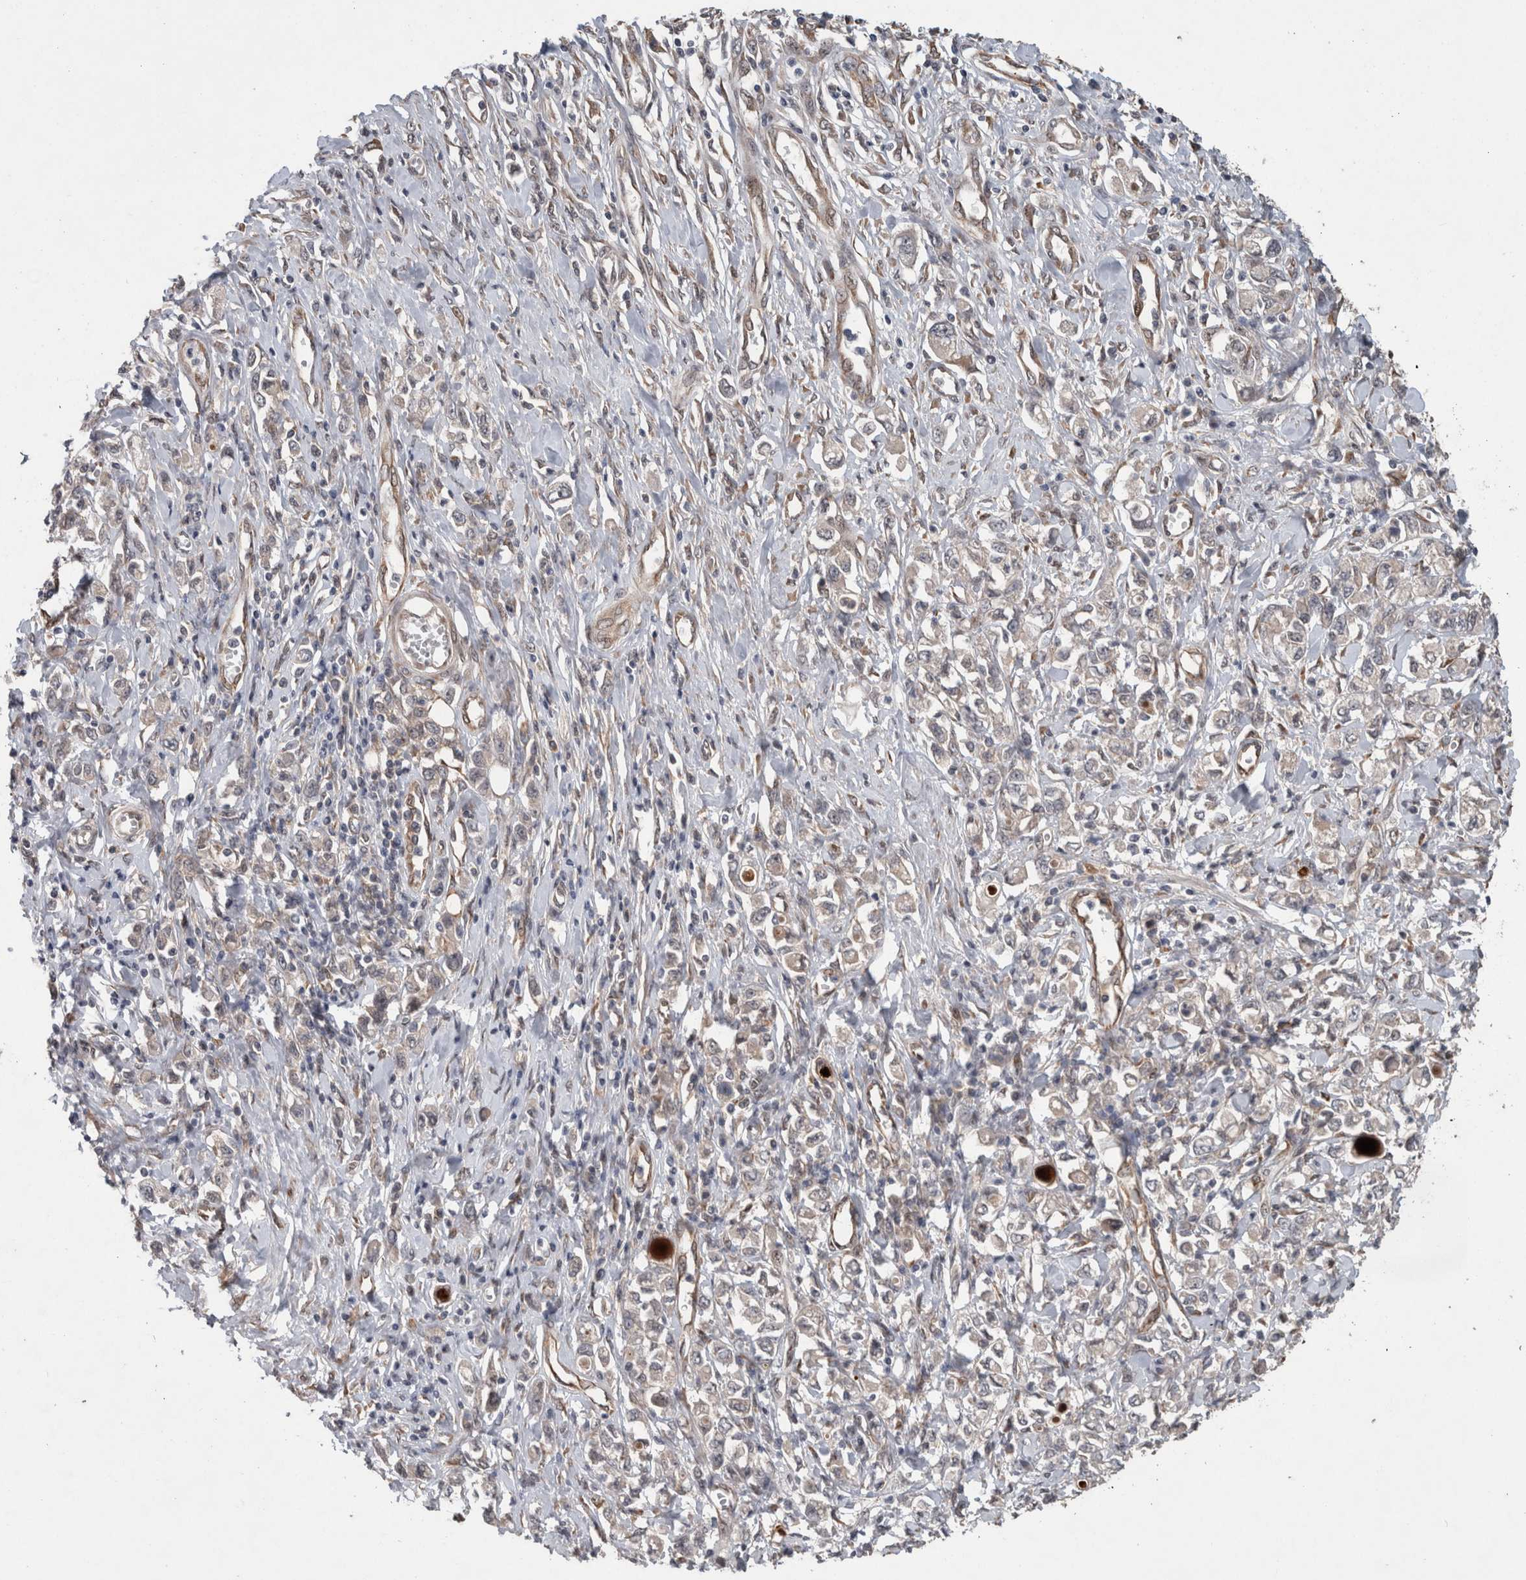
{"staining": {"intensity": "negative", "quantity": "none", "location": "none"}, "tissue": "stomach cancer", "cell_type": "Tumor cells", "image_type": "cancer", "snomed": [{"axis": "morphology", "description": "Adenocarcinoma, NOS"}, {"axis": "topography", "description": "Stomach"}], "caption": "Immunohistochemical staining of stomach cancer shows no significant expression in tumor cells. The staining was performed using DAB (3,3'-diaminobenzidine) to visualize the protein expression in brown, while the nuclei were stained in blue with hematoxylin (Magnification: 20x).", "gene": "GIMAP6", "patient": {"sex": "female", "age": 76}}